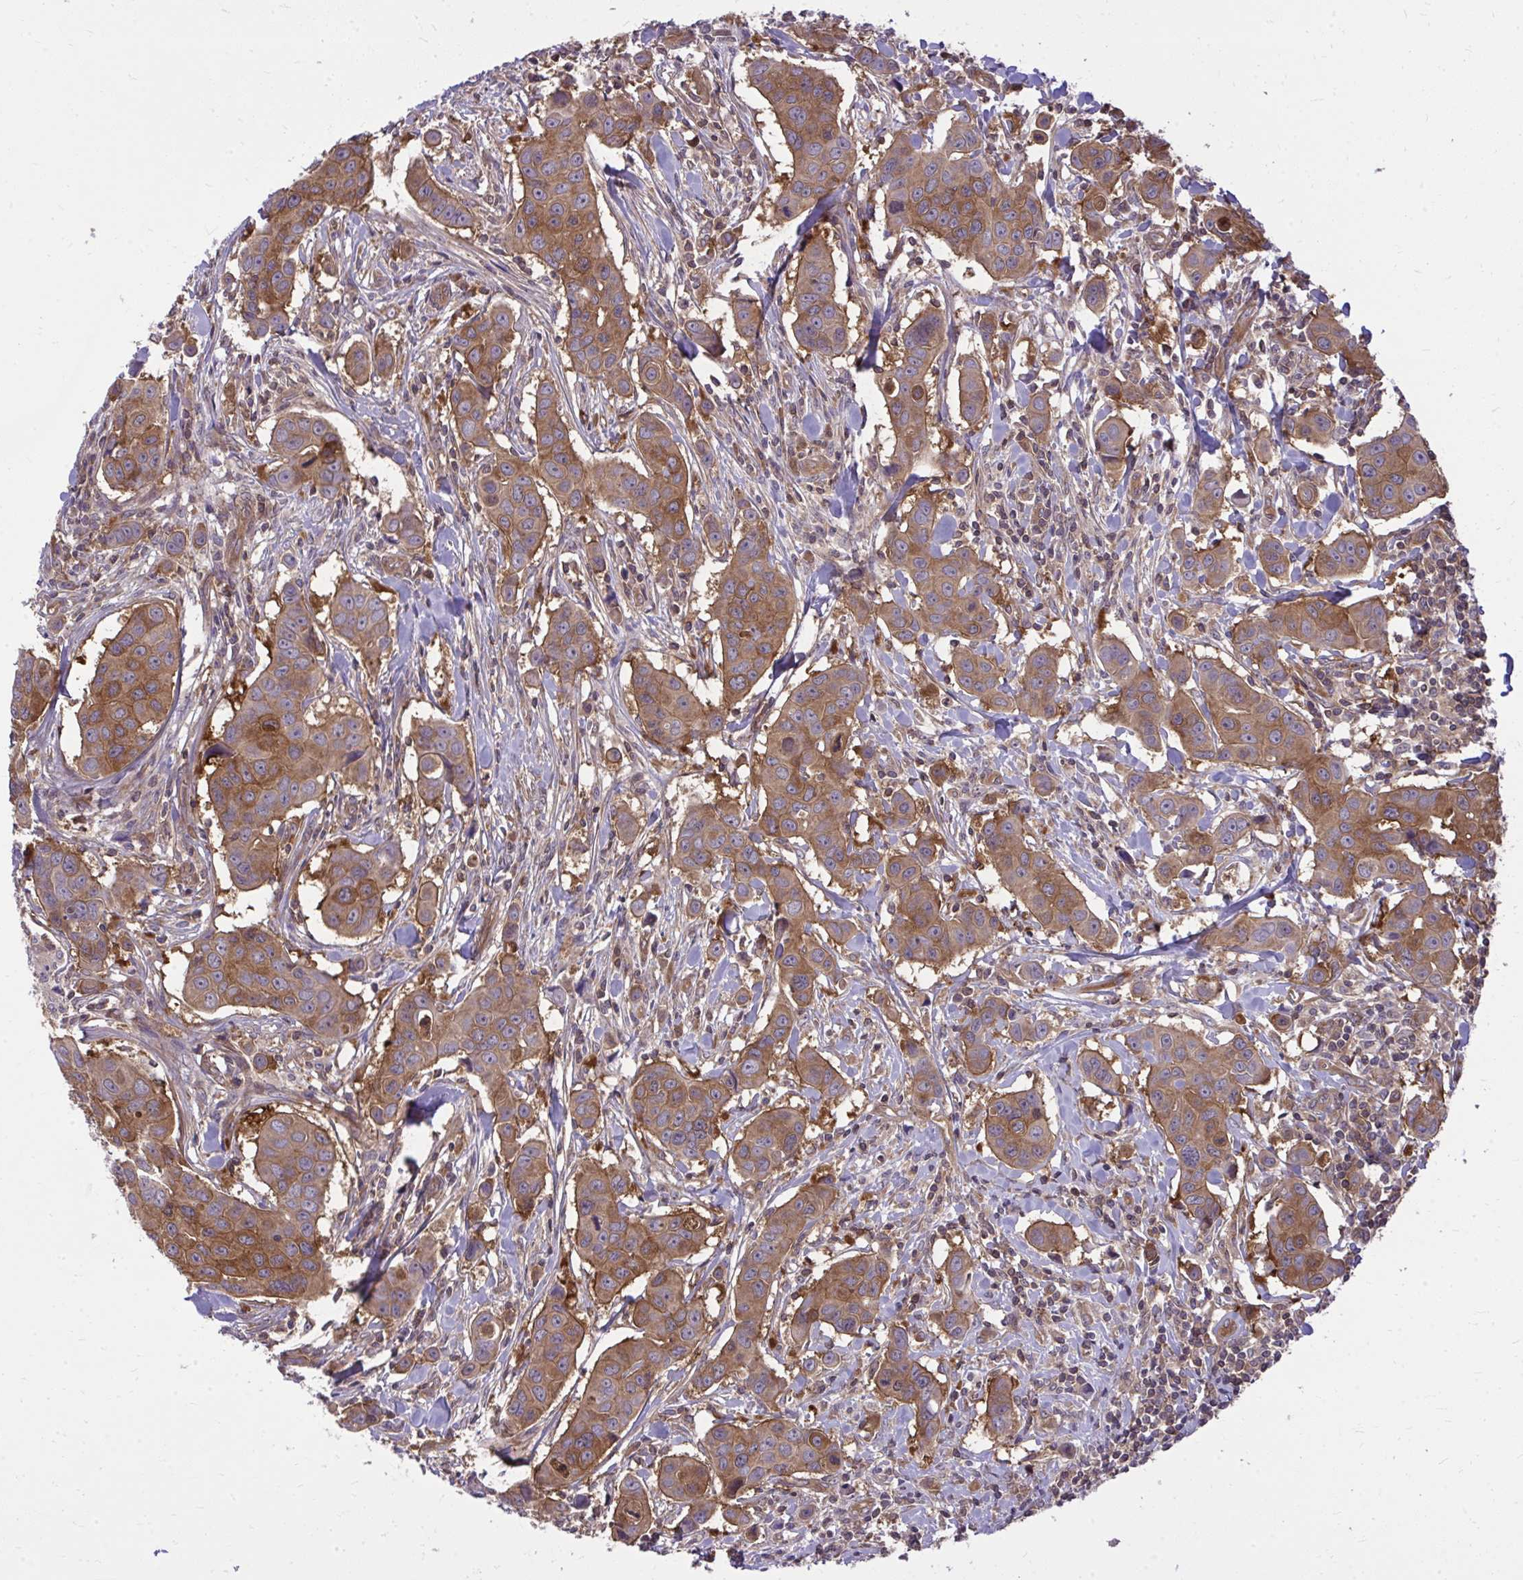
{"staining": {"intensity": "moderate", "quantity": ">75%", "location": "cytoplasmic/membranous"}, "tissue": "breast cancer", "cell_type": "Tumor cells", "image_type": "cancer", "snomed": [{"axis": "morphology", "description": "Duct carcinoma"}, {"axis": "topography", "description": "Breast"}], "caption": "Breast cancer was stained to show a protein in brown. There is medium levels of moderate cytoplasmic/membranous staining in about >75% of tumor cells. (IHC, brightfield microscopy, high magnification).", "gene": "PPP5C", "patient": {"sex": "female", "age": 24}}